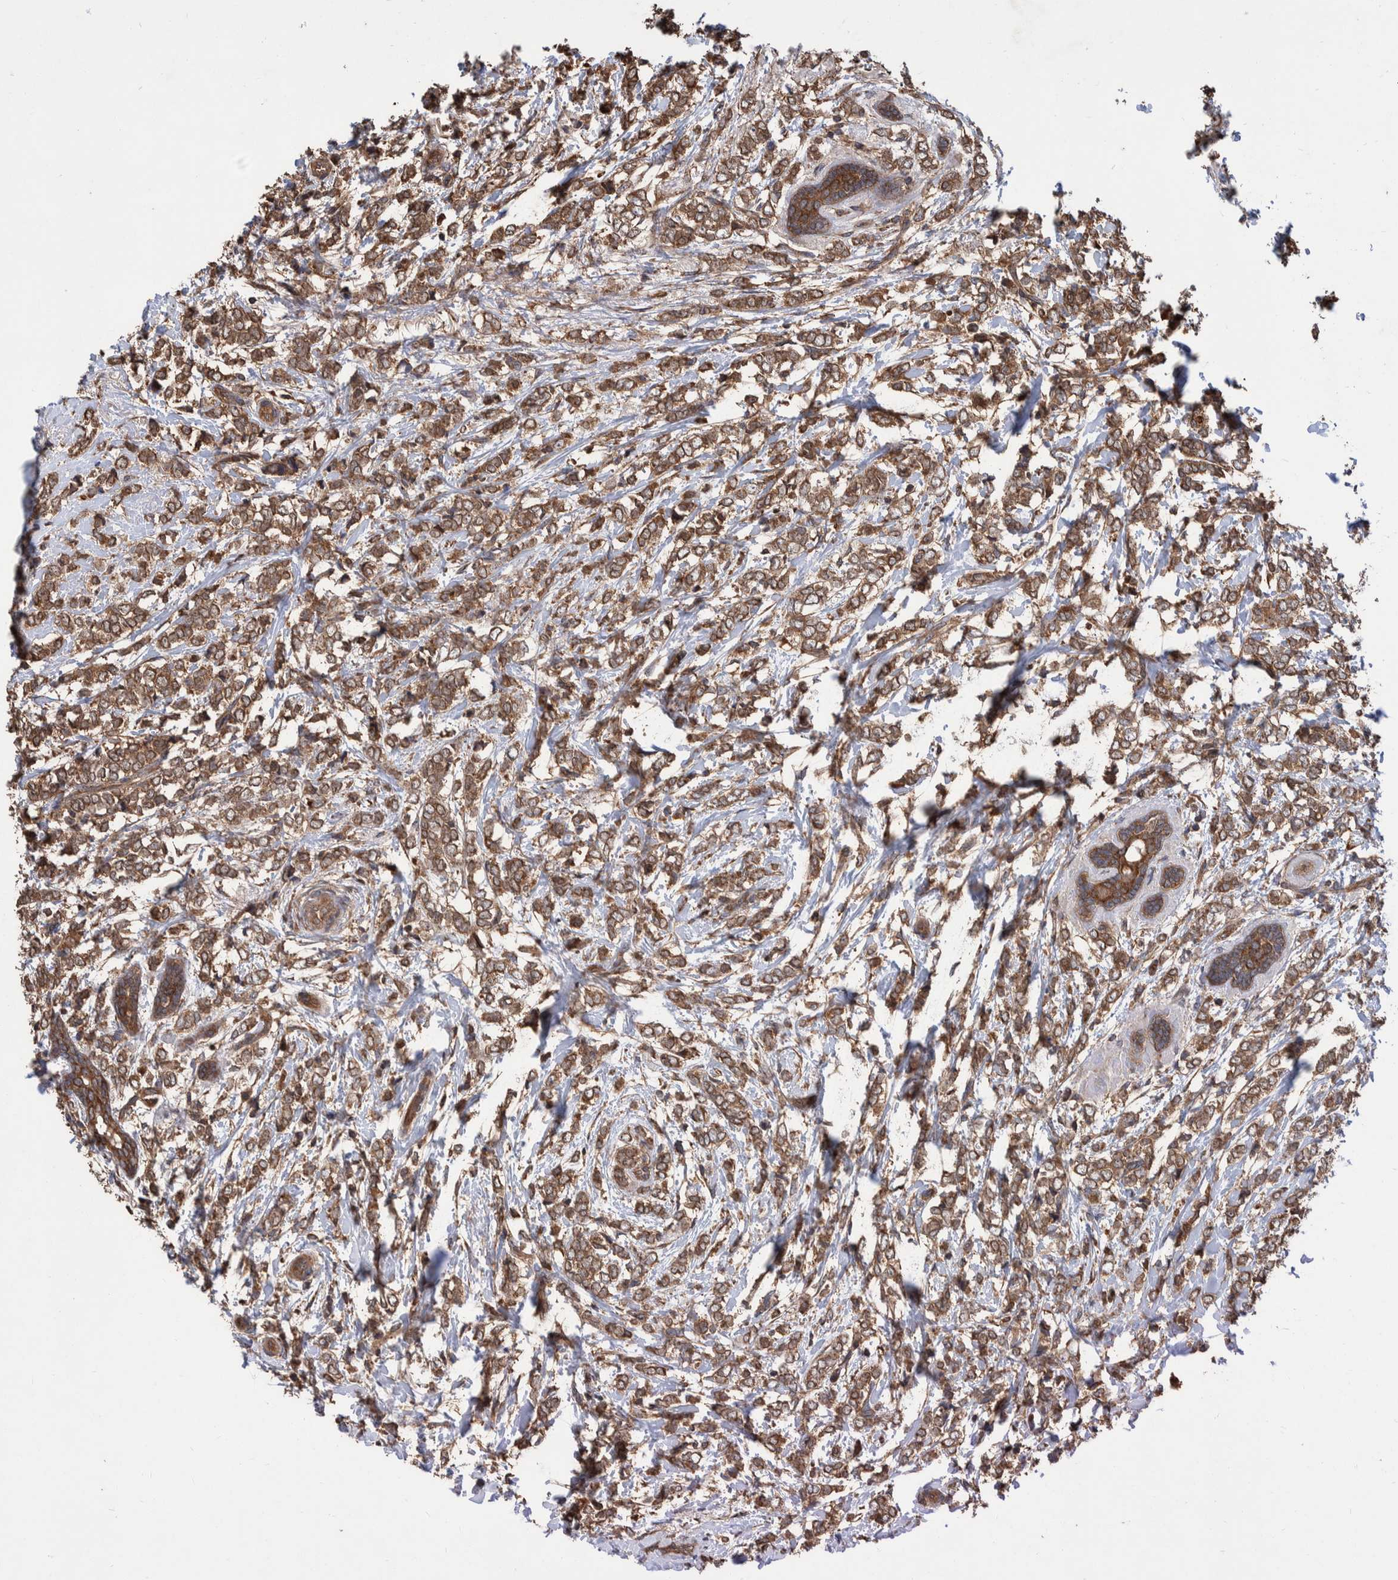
{"staining": {"intensity": "moderate", "quantity": ">75%", "location": "cytoplasmic/membranous"}, "tissue": "breast cancer", "cell_type": "Tumor cells", "image_type": "cancer", "snomed": [{"axis": "morphology", "description": "Normal tissue, NOS"}, {"axis": "morphology", "description": "Lobular carcinoma"}, {"axis": "topography", "description": "Breast"}], "caption": "DAB immunohistochemical staining of human breast cancer (lobular carcinoma) reveals moderate cytoplasmic/membranous protein staining in approximately >75% of tumor cells. (brown staining indicates protein expression, while blue staining denotes nuclei).", "gene": "VBP1", "patient": {"sex": "female", "age": 47}}